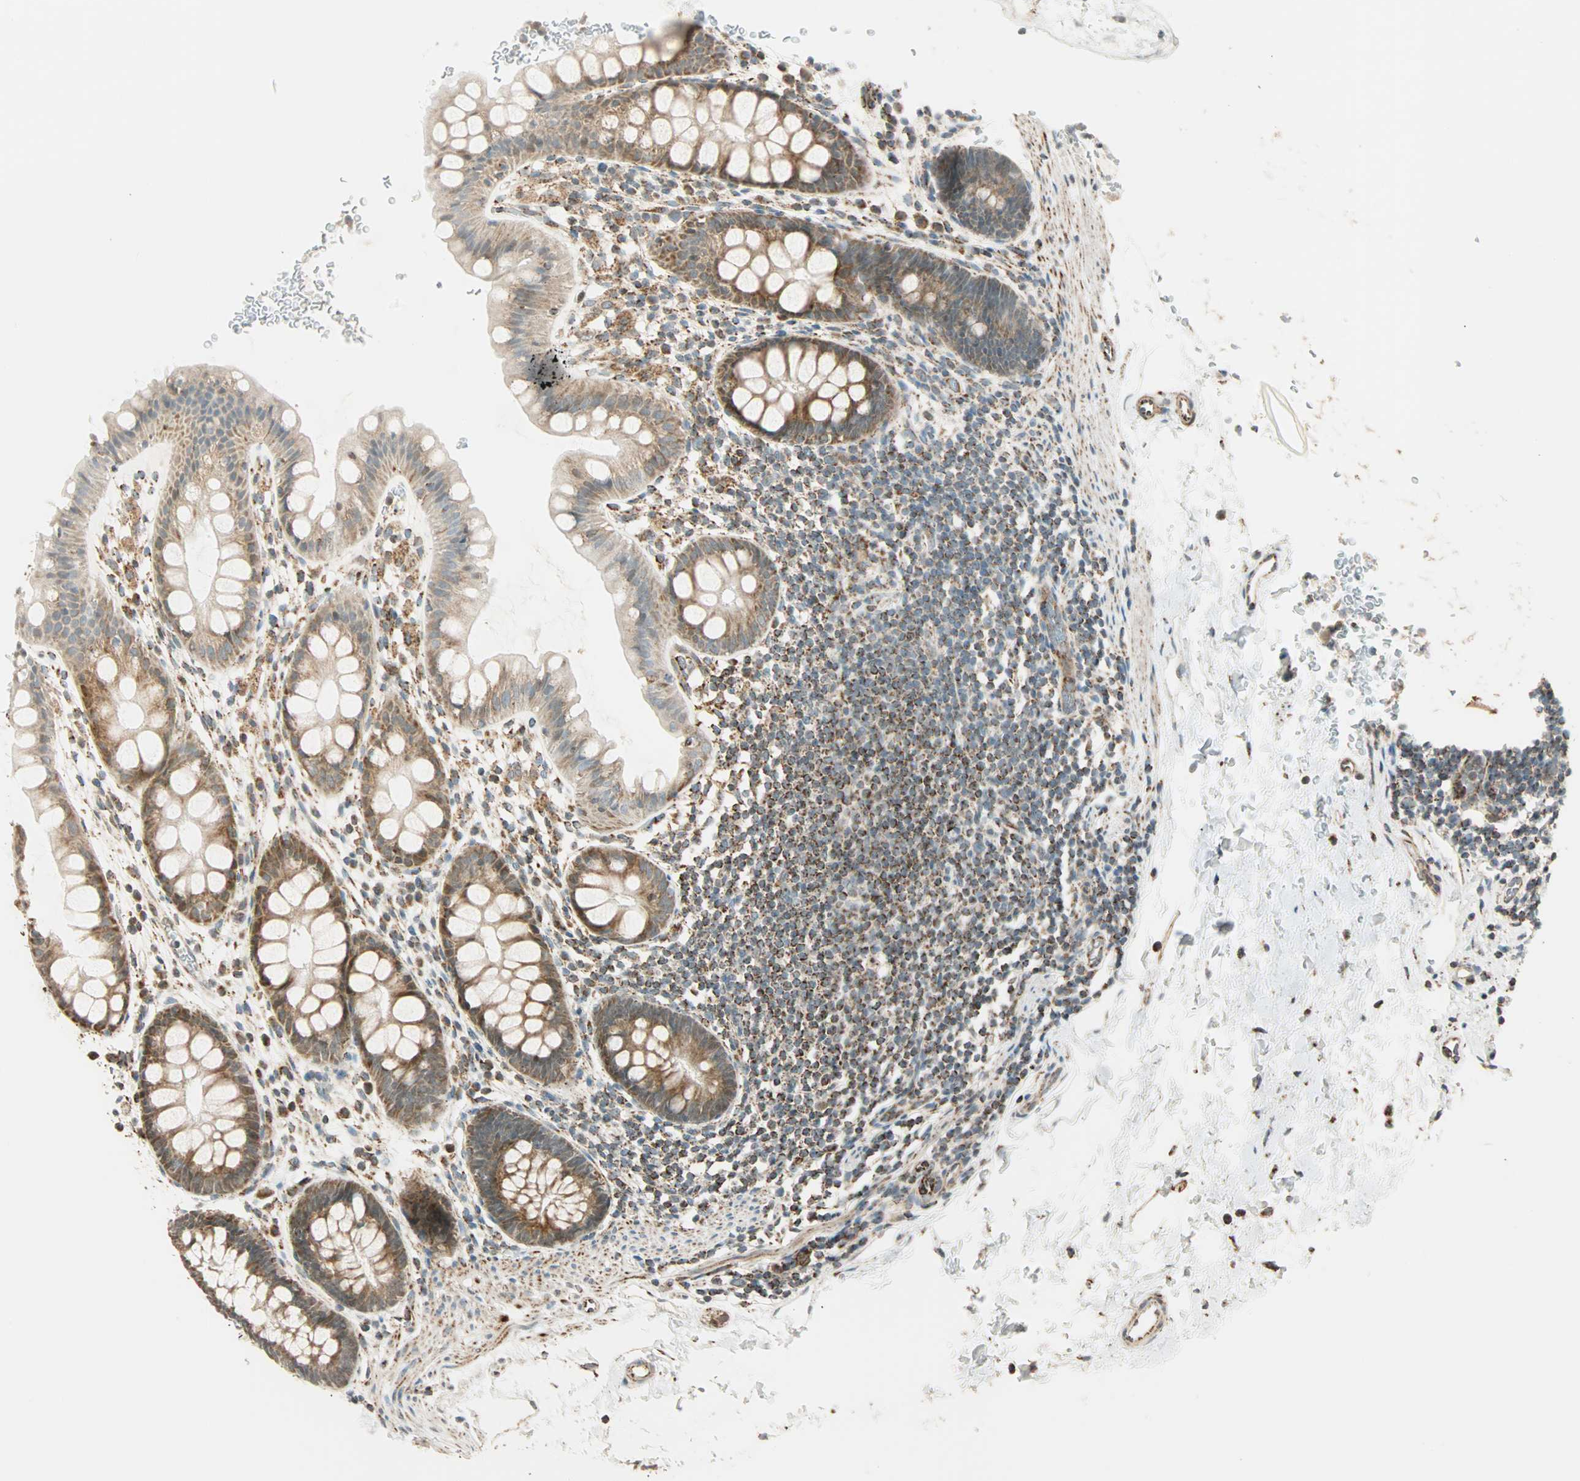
{"staining": {"intensity": "moderate", "quantity": ">75%", "location": "cytoplasmic/membranous"}, "tissue": "rectum", "cell_type": "Glandular cells", "image_type": "normal", "snomed": [{"axis": "morphology", "description": "Normal tissue, NOS"}, {"axis": "topography", "description": "Rectum"}], "caption": "Immunohistochemistry image of benign rectum: rectum stained using immunohistochemistry (IHC) displays medium levels of moderate protein expression localized specifically in the cytoplasmic/membranous of glandular cells, appearing as a cytoplasmic/membranous brown color.", "gene": "SPRY4", "patient": {"sex": "female", "age": 24}}